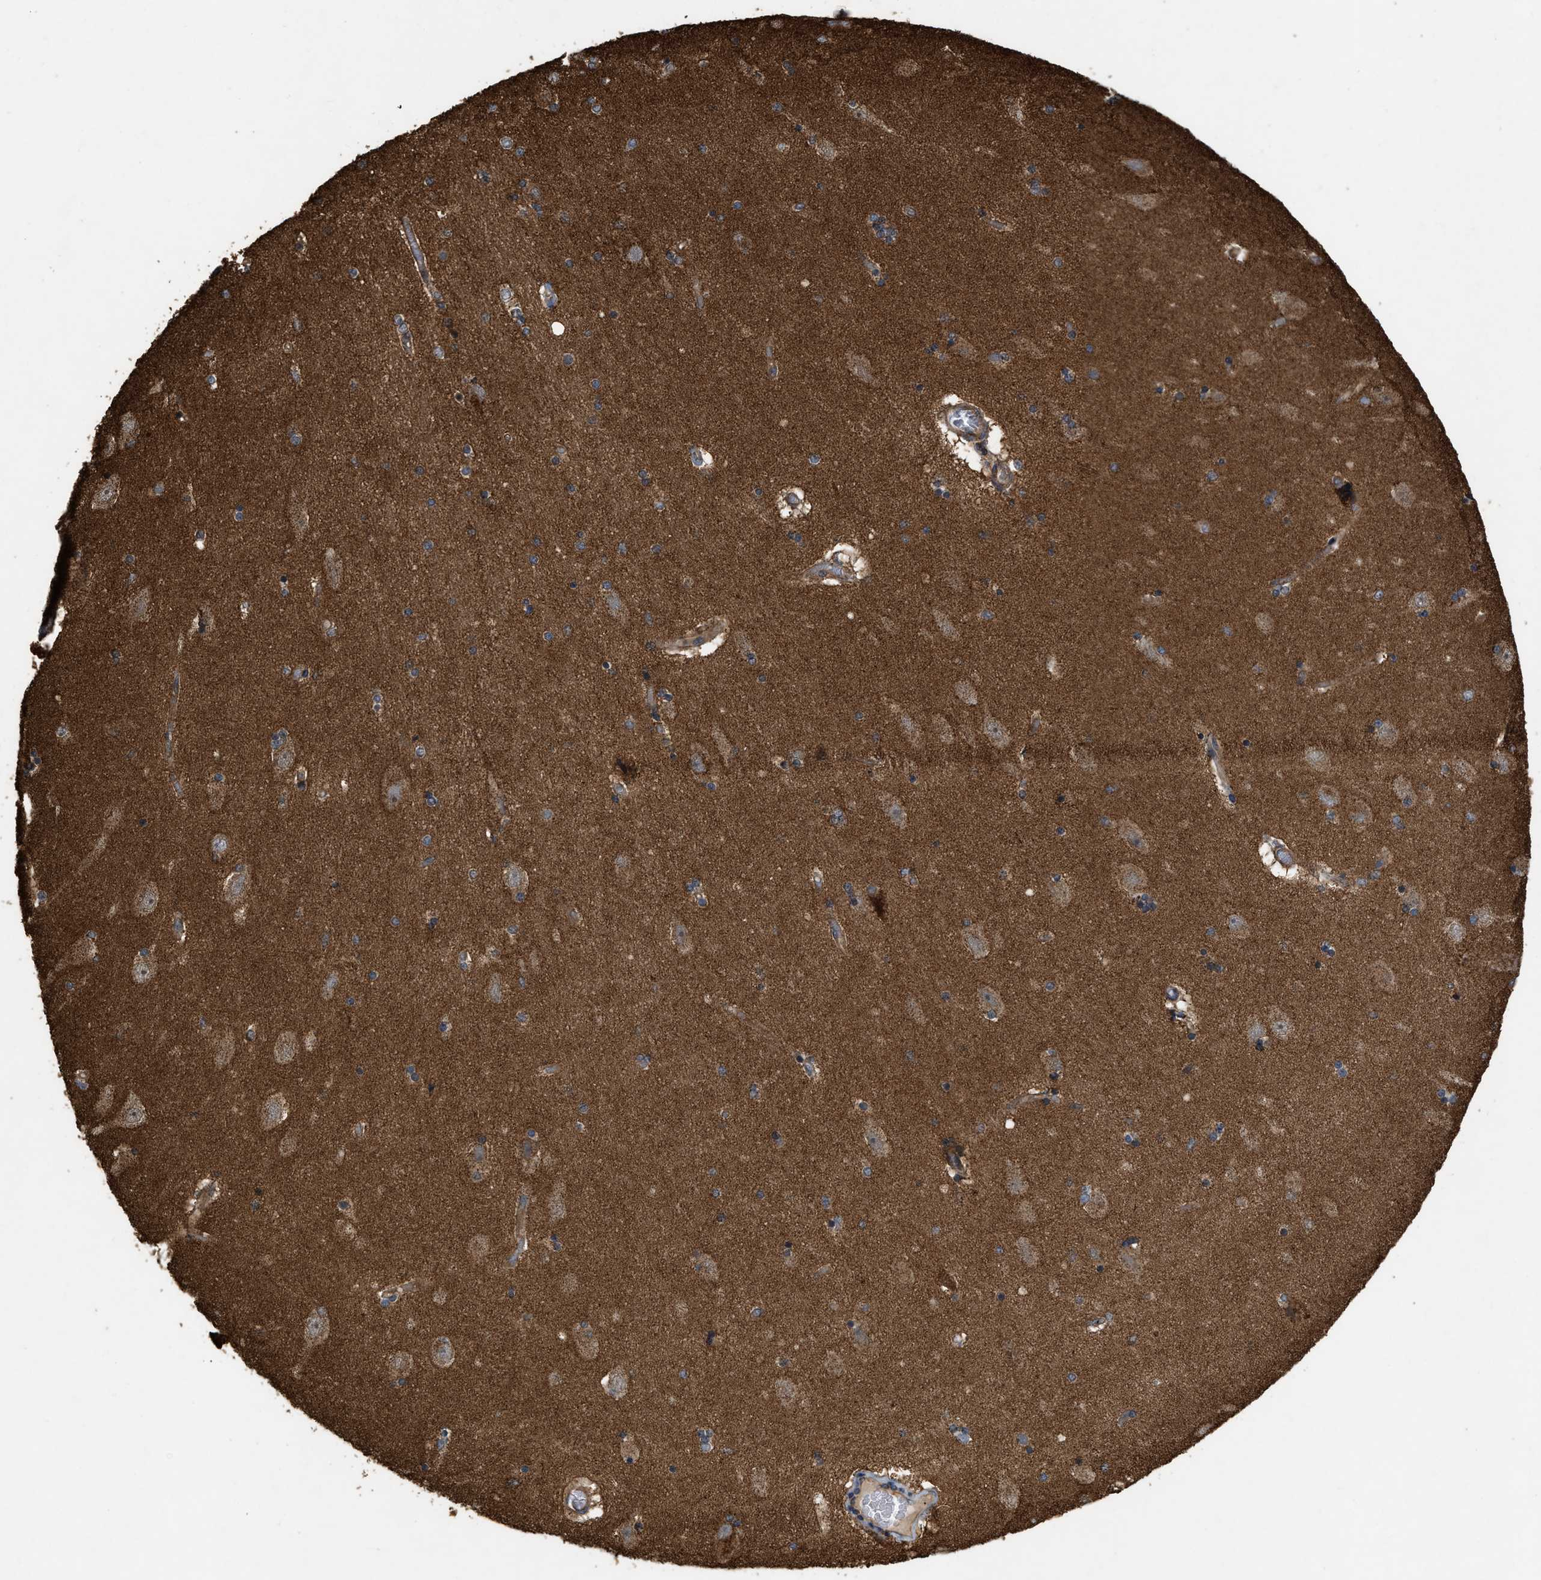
{"staining": {"intensity": "moderate", "quantity": ">75%", "location": "cytoplasmic/membranous"}, "tissue": "hippocampus", "cell_type": "Glial cells", "image_type": "normal", "snomed": [{"axis": "morphology", "description": "Normal tissue, NOS"}, {"axis": "topography", "description": "Hippocampus"}], "caption": "Immunohistochemistry (IHC) image of unremarkable hippocampus: hippocampus stained using IHC displays medium levels of moderate protein expression localized specifically in the cytoplasmic/membranous of glial cells, appearing as a cytoplasmic/membranous brown color.", "gene": "GNB4", "patient": {"sex": "female", "age": 54}}